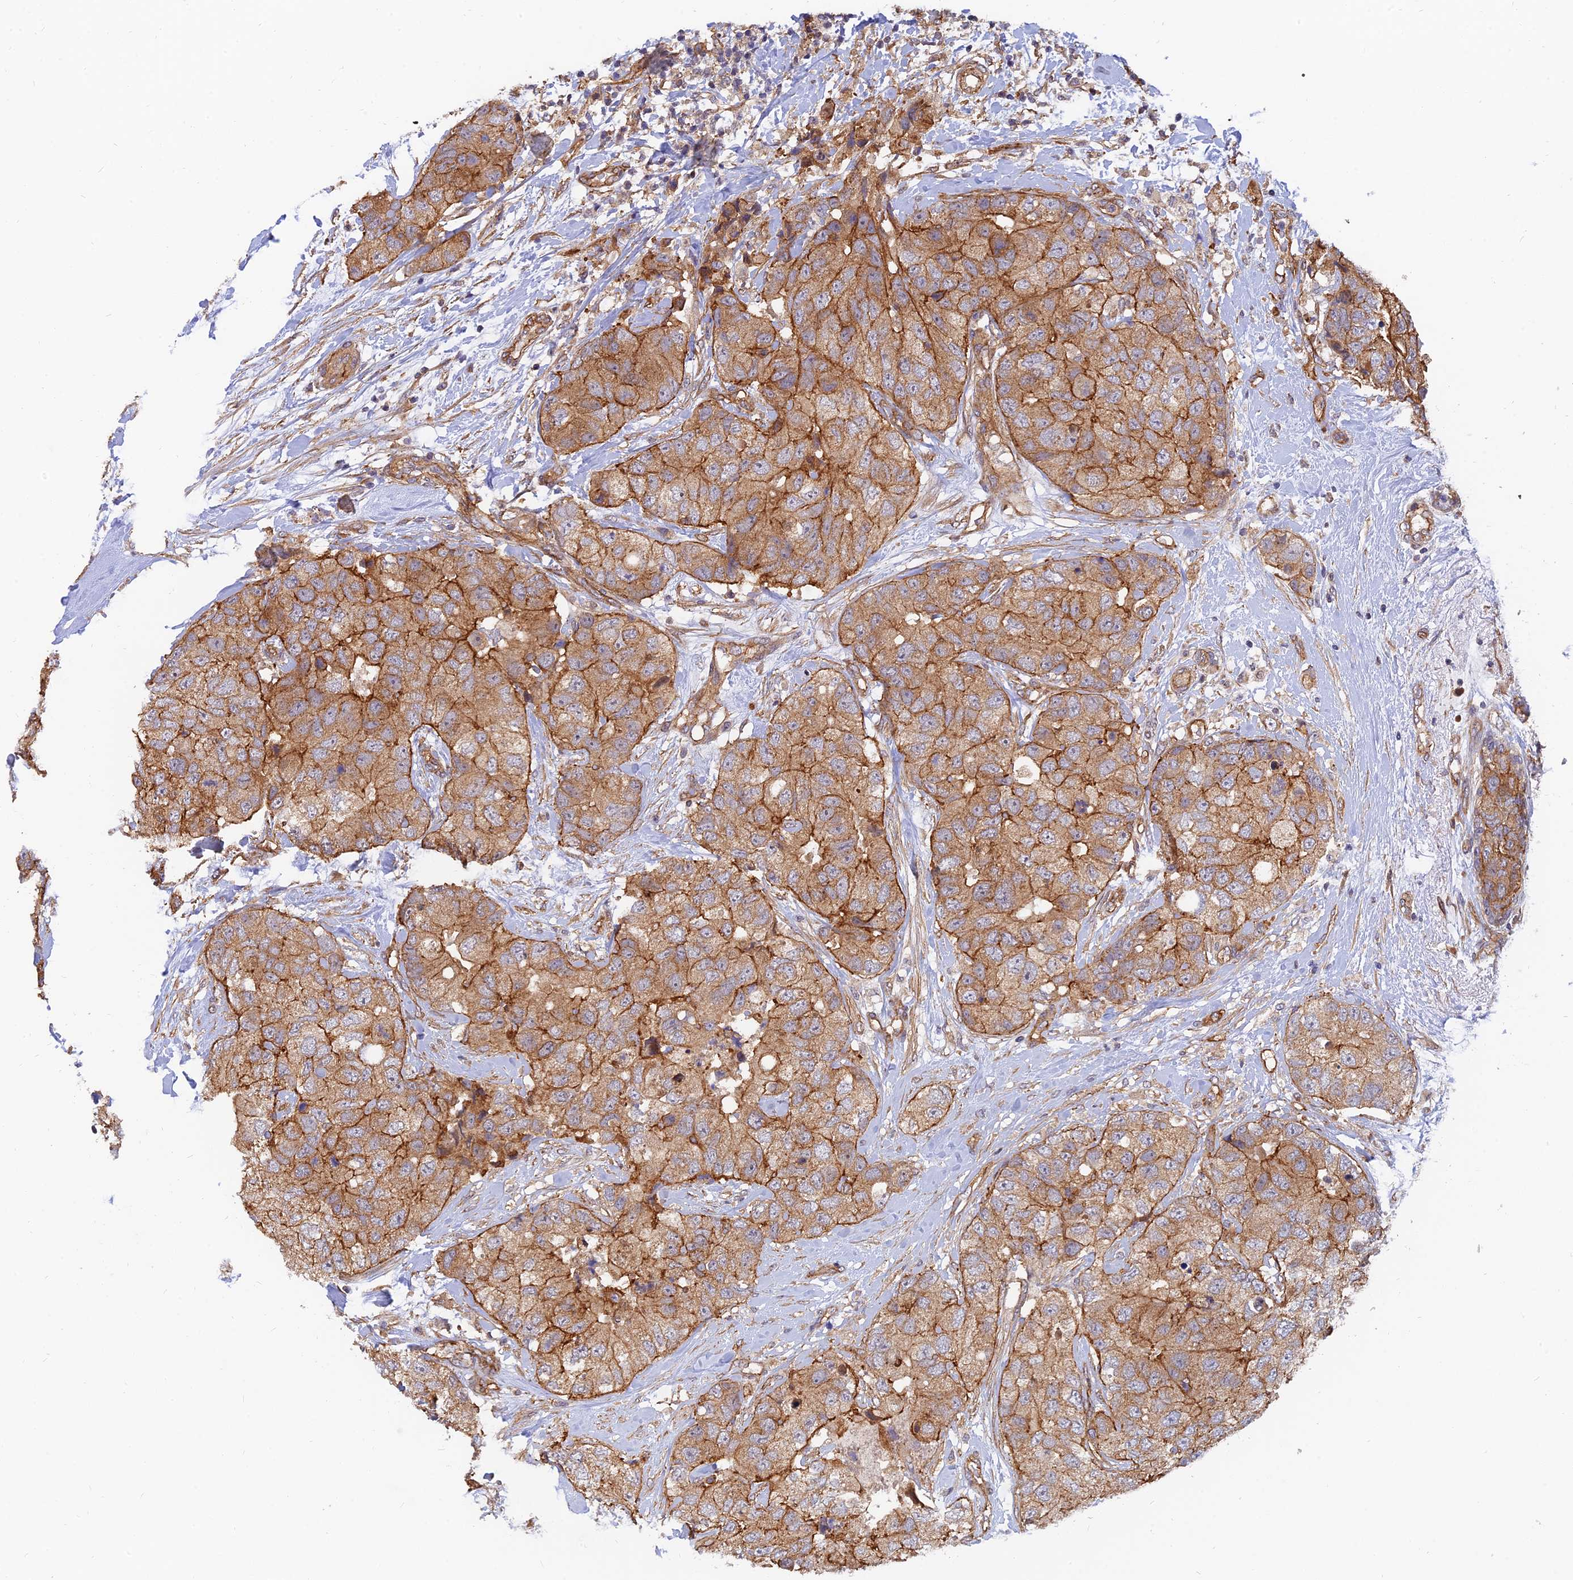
{"staining": {"intensity": "moderate", "quantity": ">75%", "location": "cytoplasmic/membranous"}, "tissue": "breast cancer", "cell_type": "Tumor cells", "image_type": "cancer", "snomed": [{"axis": "morphology", "description": "Duct carcinoma"}, {"axis": "topography", "description": "Breast"}], "caption": "A brown stain labels moderate cytoplasmic/membranous positivity of a protein in human breast cancer tumor cells.", "gene": "WDR41", "patient": {"sex": "female", "age": 62}}